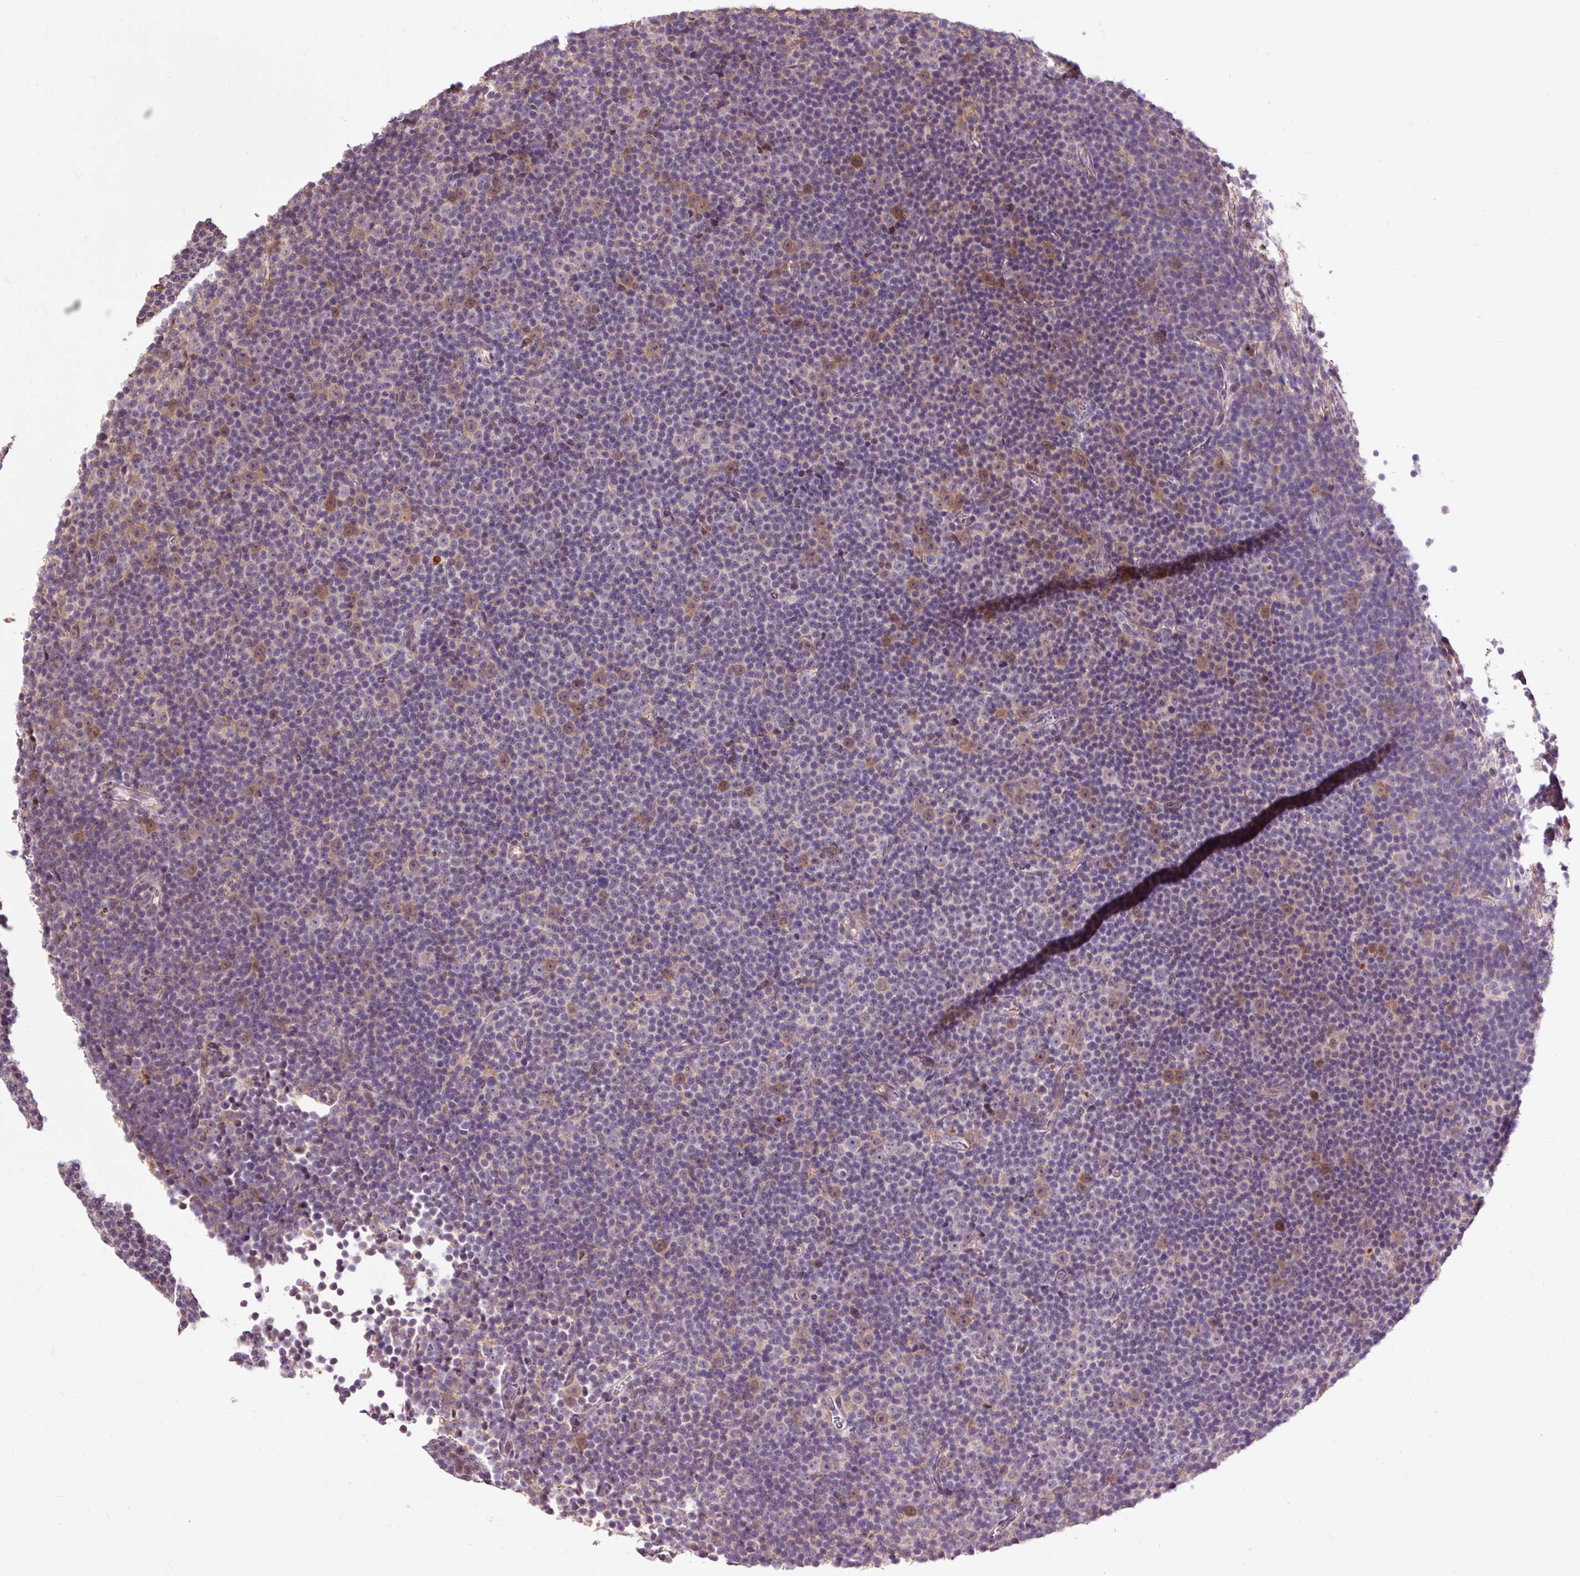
{"staining": {"intensity": "negative", "quantity": "none", "location": "none"}, "tissue": "lymphoma", "cell_type": "Tumor cells", "image_type": "cancer", "snomed": [{"axis": "morphology", "description": "Malignant lymphoma, non-Hodgkin's type, Low grade"}, {"axis": "topography", "description": "Lymph node"}], "caption": "This is a micrograph of immunohistochemistry (IHC) staining of low-grade malignant lymphoma, non-Hodgkin's type, which shows no staining in tumor cells.", "gene": "PRIMPOL", "patient": {"sex": "female", "age": 67}}